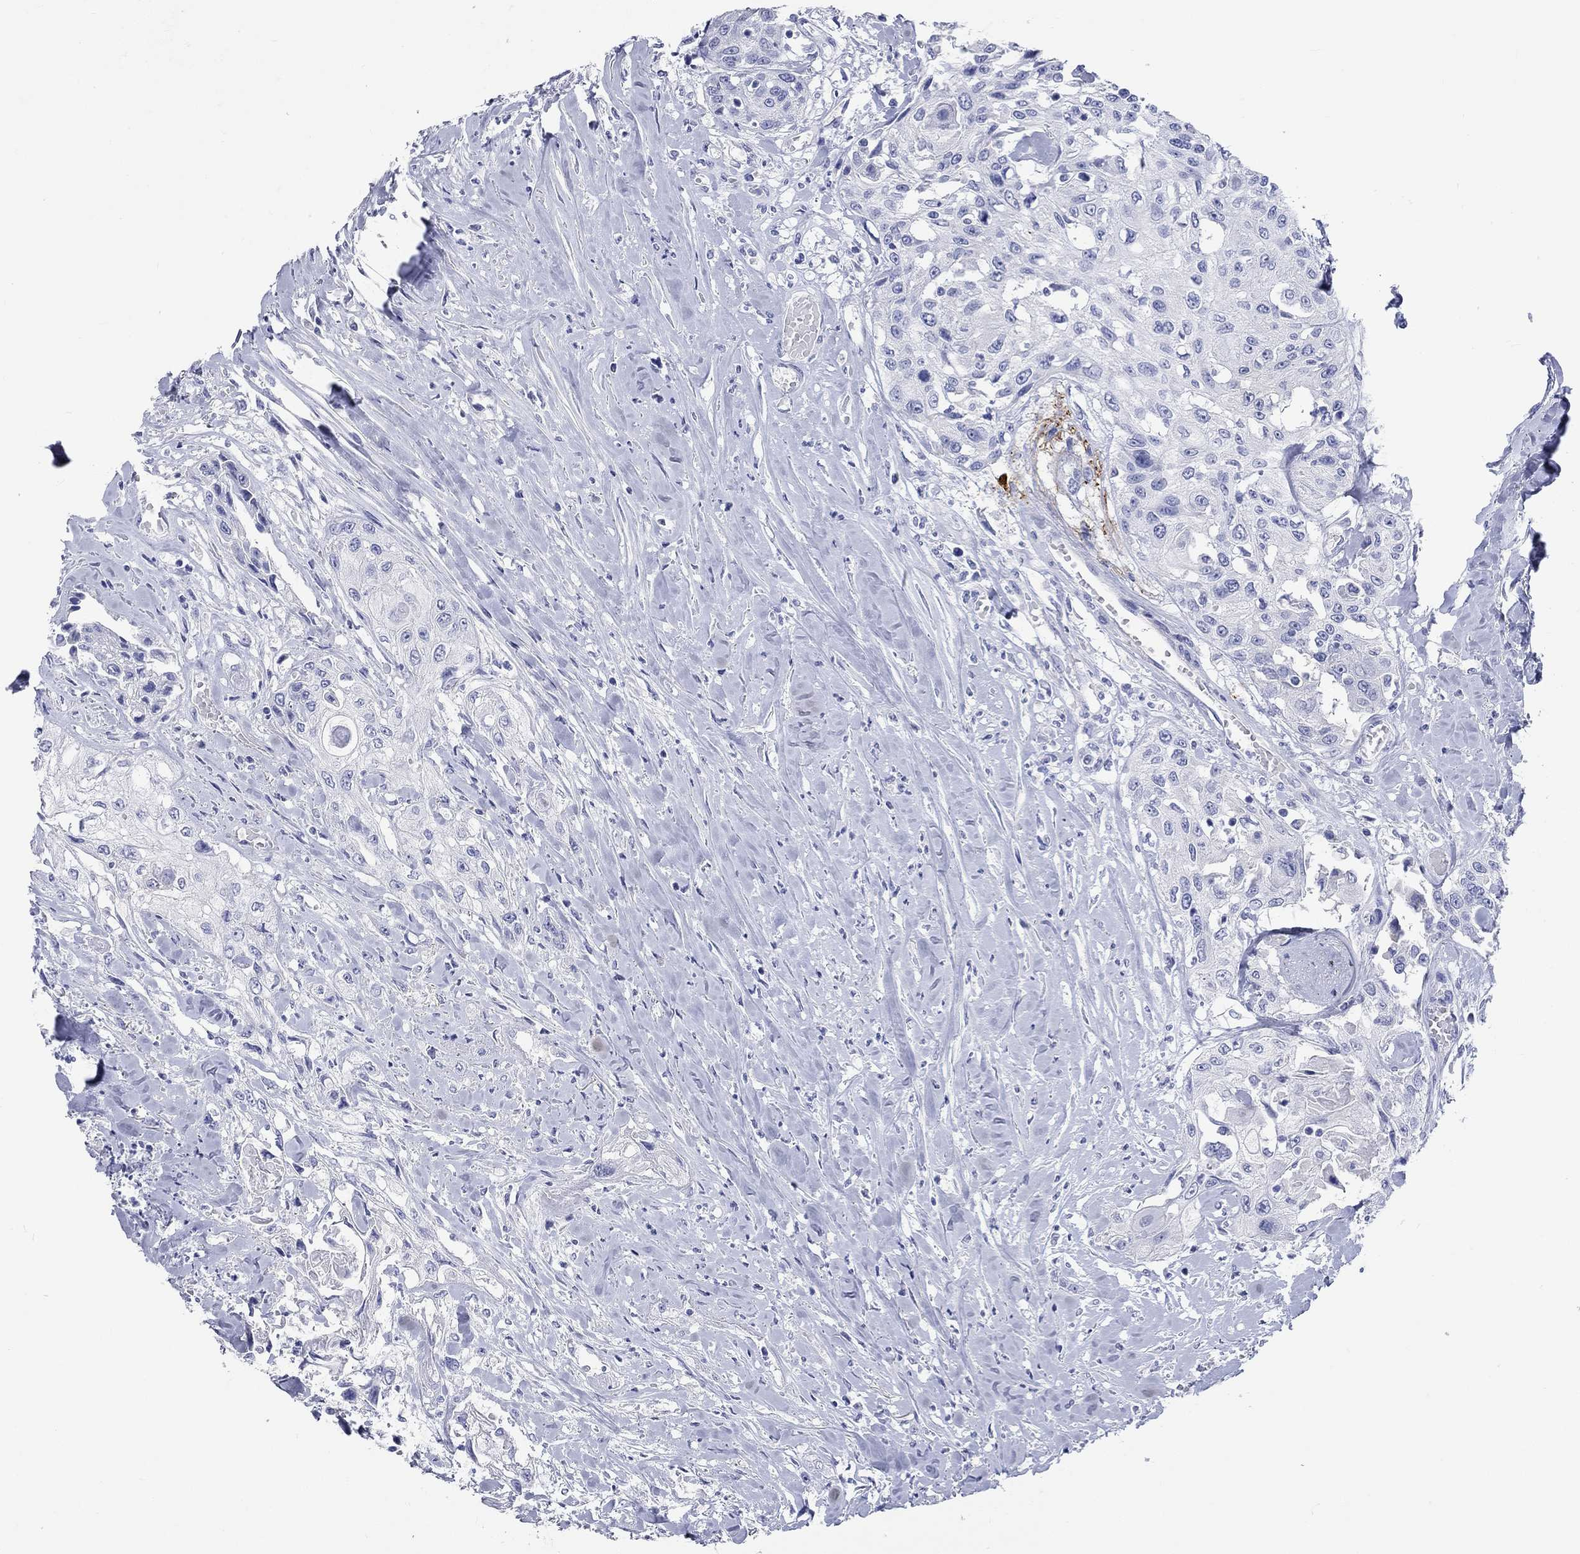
{"staining": {"intensity": "negative", "quantity": "none", "location": "none"}, "tissue": "head and neck cancer", "cell_type": "Tumor cells", "image_type": "cancer", "snomed": [{"axis": "morphology", "description": "Normal tissue, NOS"}, {"axis": "morphology", "description": "Squamous cell carcinoma, NOS"}, {"axis": "topography", "description": "Oral tissue"}, {"axis": "topography", "description": "Peripheral nerve tissue"}, {"axis": "topography", "description": "Head-Neck"}], "caption": "IHC photomicrograph of head and neck squamous cell carcinoma stained for a protein (brown), which displays no staining in tumor cells.", "gene": "SPATA9", "patient": {"sex": "female", "age": 59}}